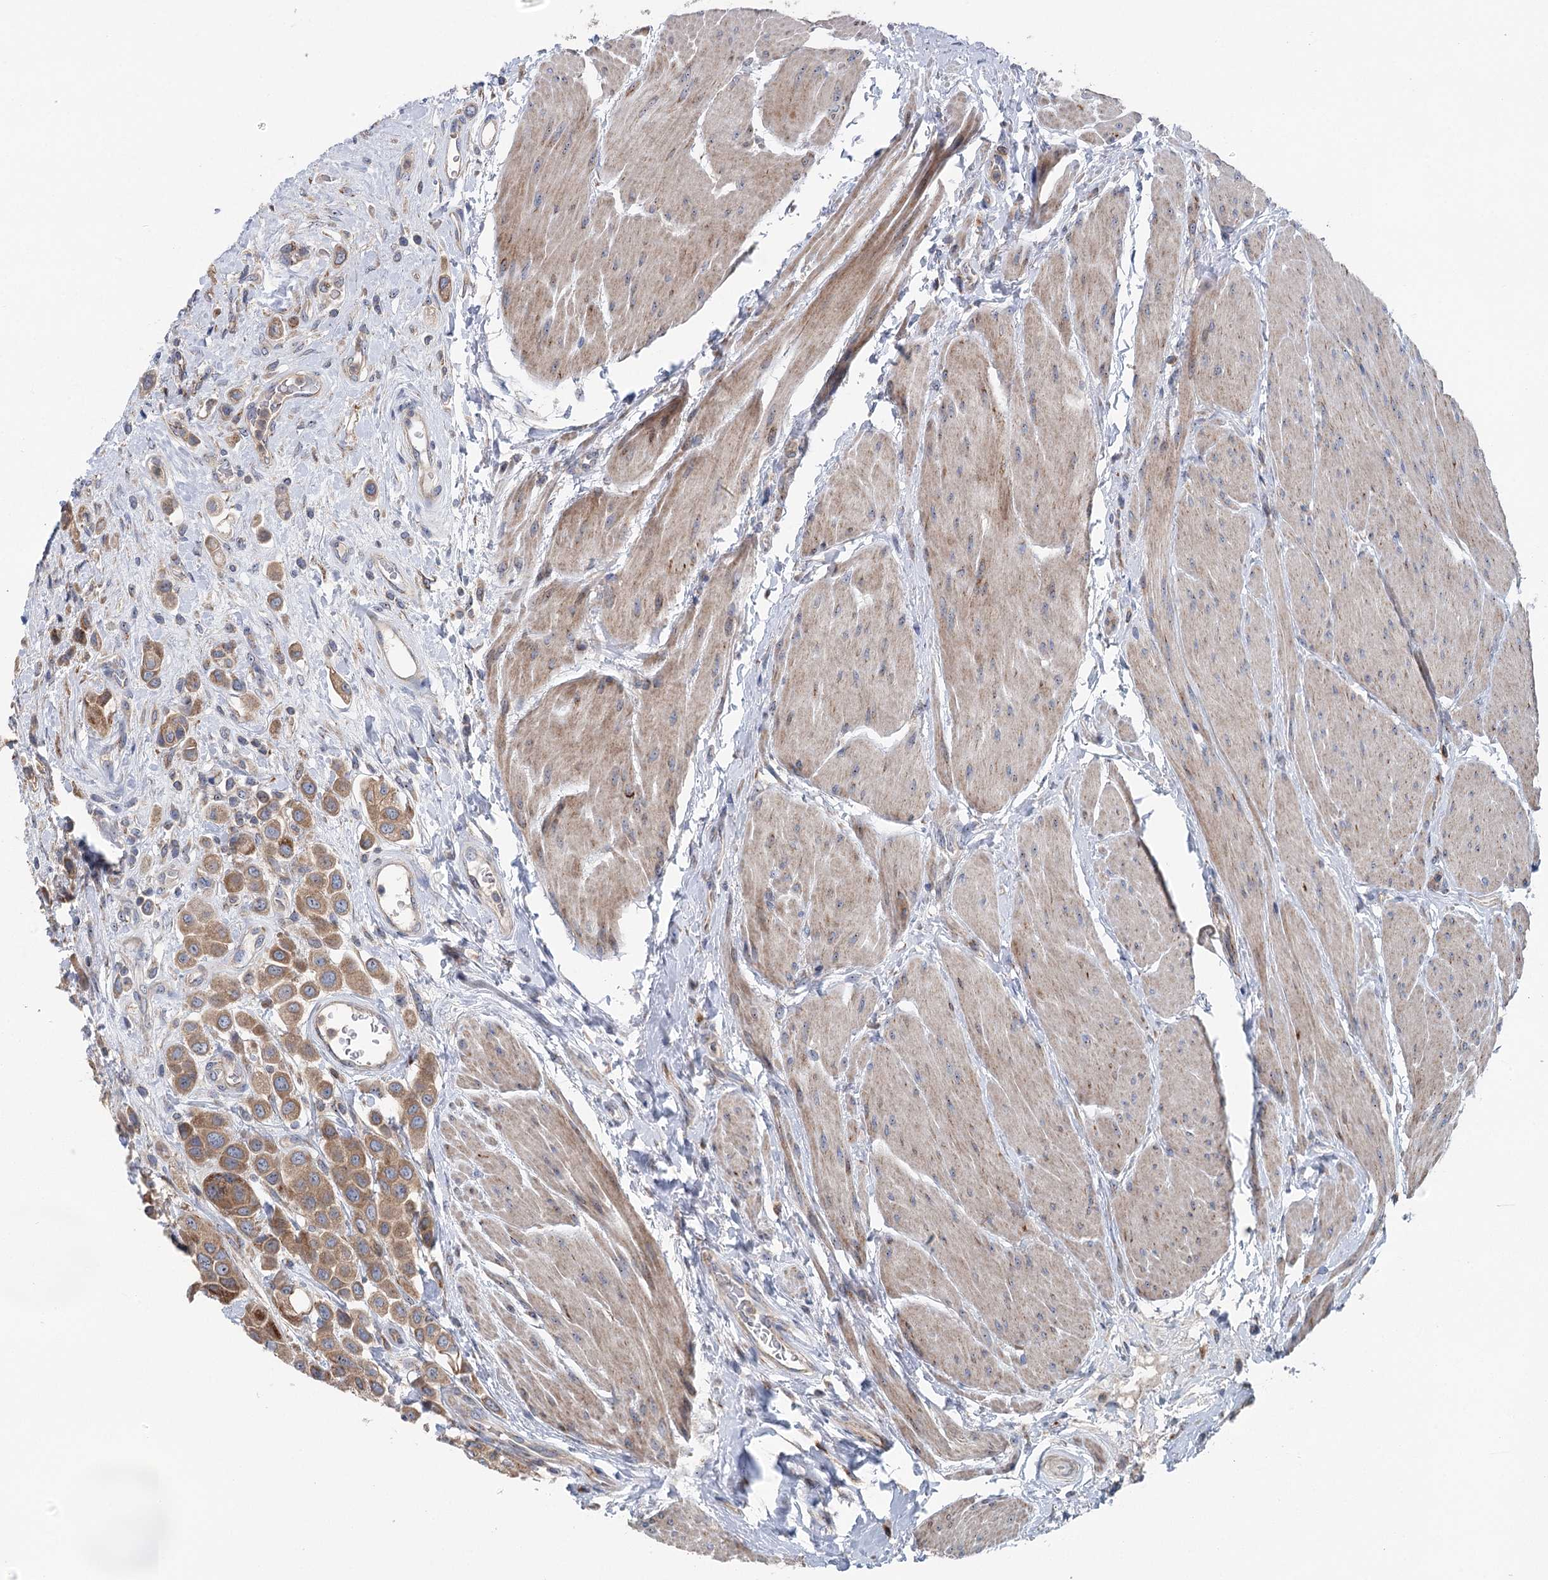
{"staining": {"intensity": "moderate", "quantity": ">75%", "location": "cytoplasmic/membranous"}, "tissue": "urothelial cancer", "cell_type": "Tumor cells", "image_type": "cancer", "snomed": [{"axis": "morphology", "description": "Urothelial carcinoma, High grade"}, {"axis": "topography", "description": "Urinary bladder"}], "caption": "IHC image of urothelial cancer stained for a protein (brown), which exhibits medium levels of moderate cytoplasmic/membranous expression in about >75% of tumor cells.", "gene": "MARK2", "patient": {"sex": "male", "age": 50}}